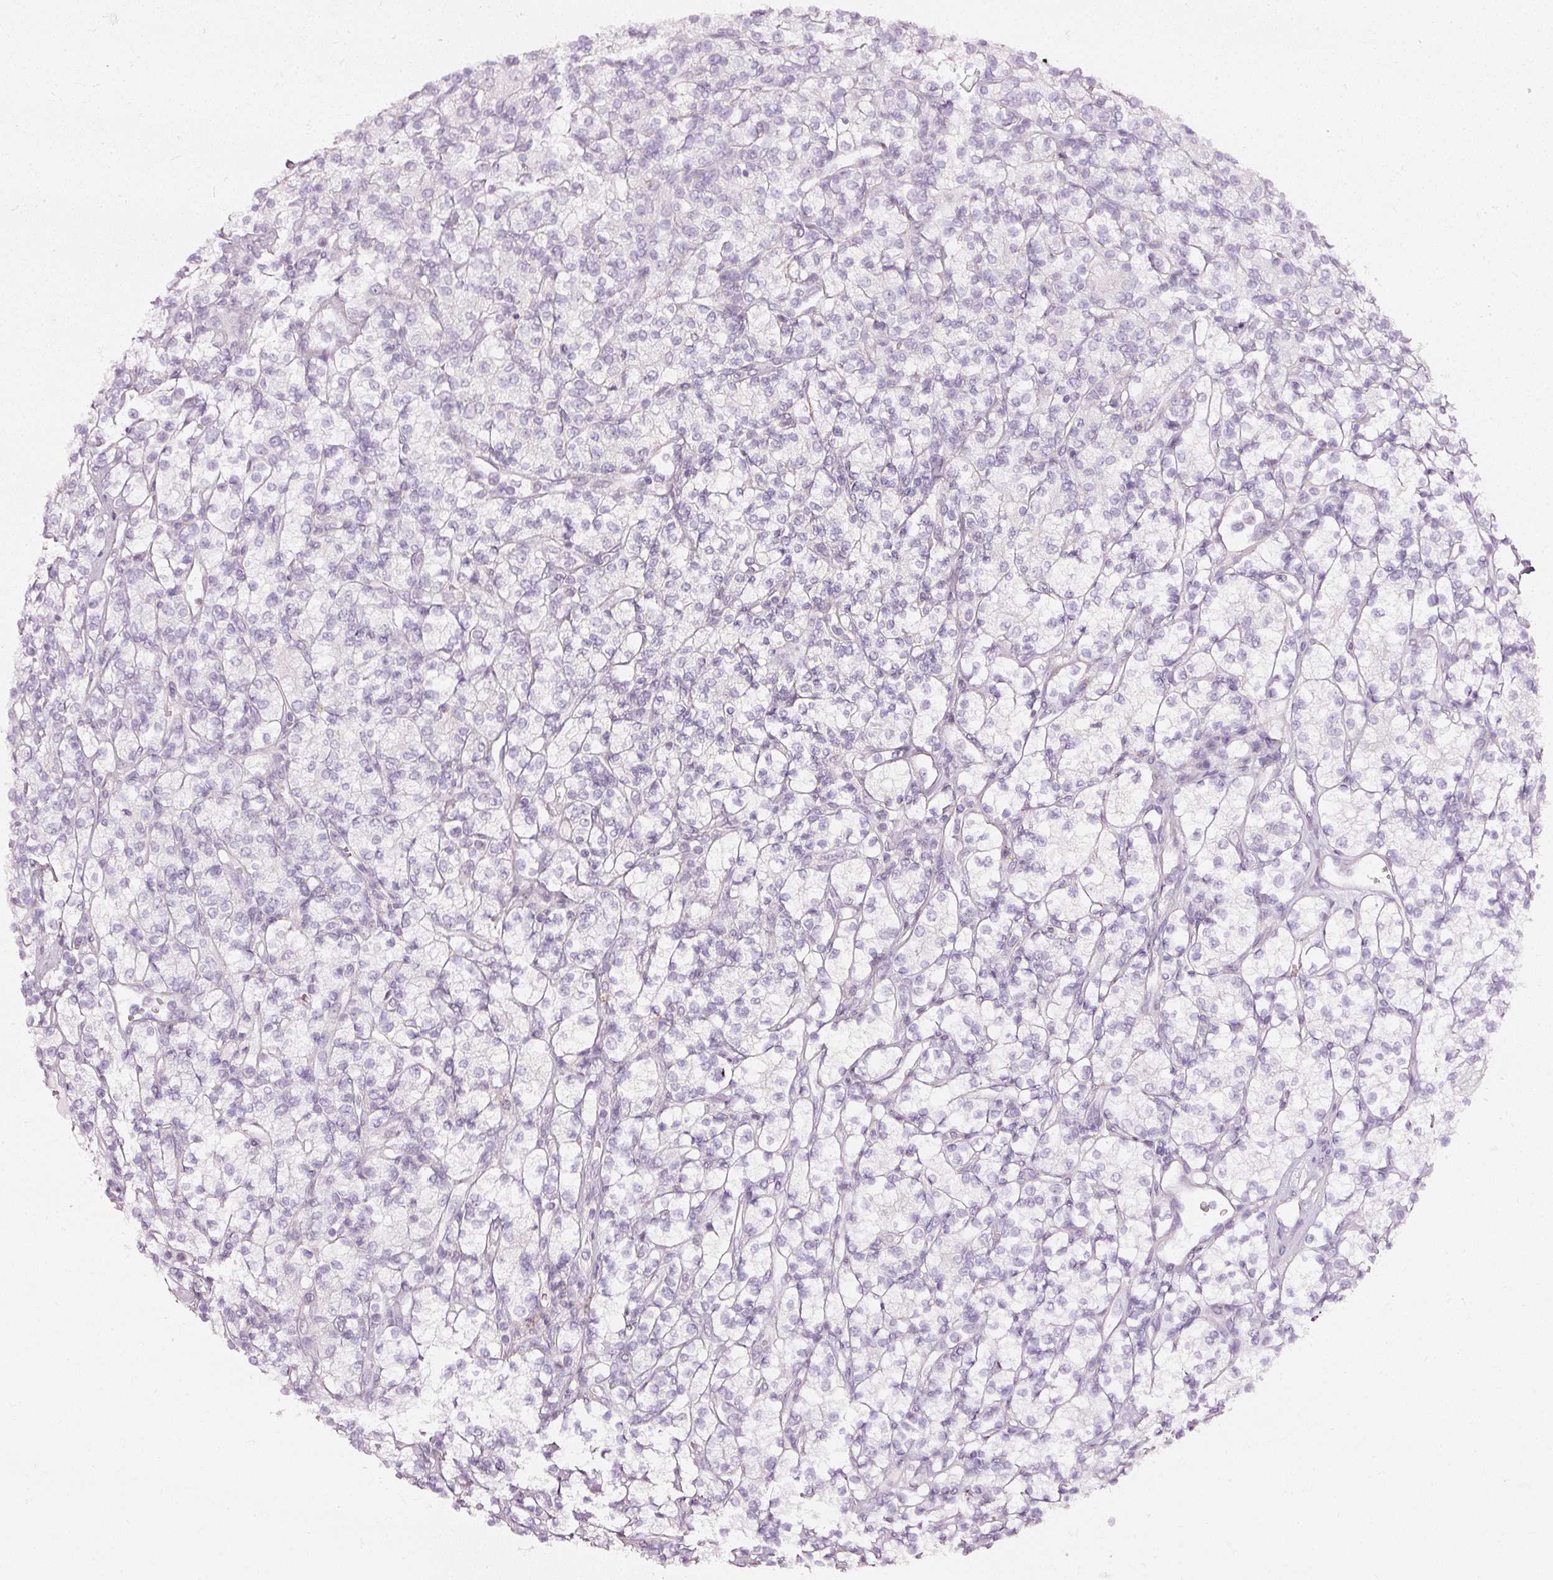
{"staining": {"intensity": "negative", "quantity": "none", "location": "none"}, "tissue": "renal cancer", "cell_type": "Tumor cells", "image_type": "cancer", "snomed": [{"axis": "morphology", "description": "Adenocarcinoma, NOS"}, {"axis": "topography", "description": "Kidney"}], "caption": "This is an immunohistochemistry (IHC) histopathology image of human renal adenocarcinoma. There is no expression in tumor cells.", "gene": "CNP", "patient": {"sex": "male", "age": 77}}